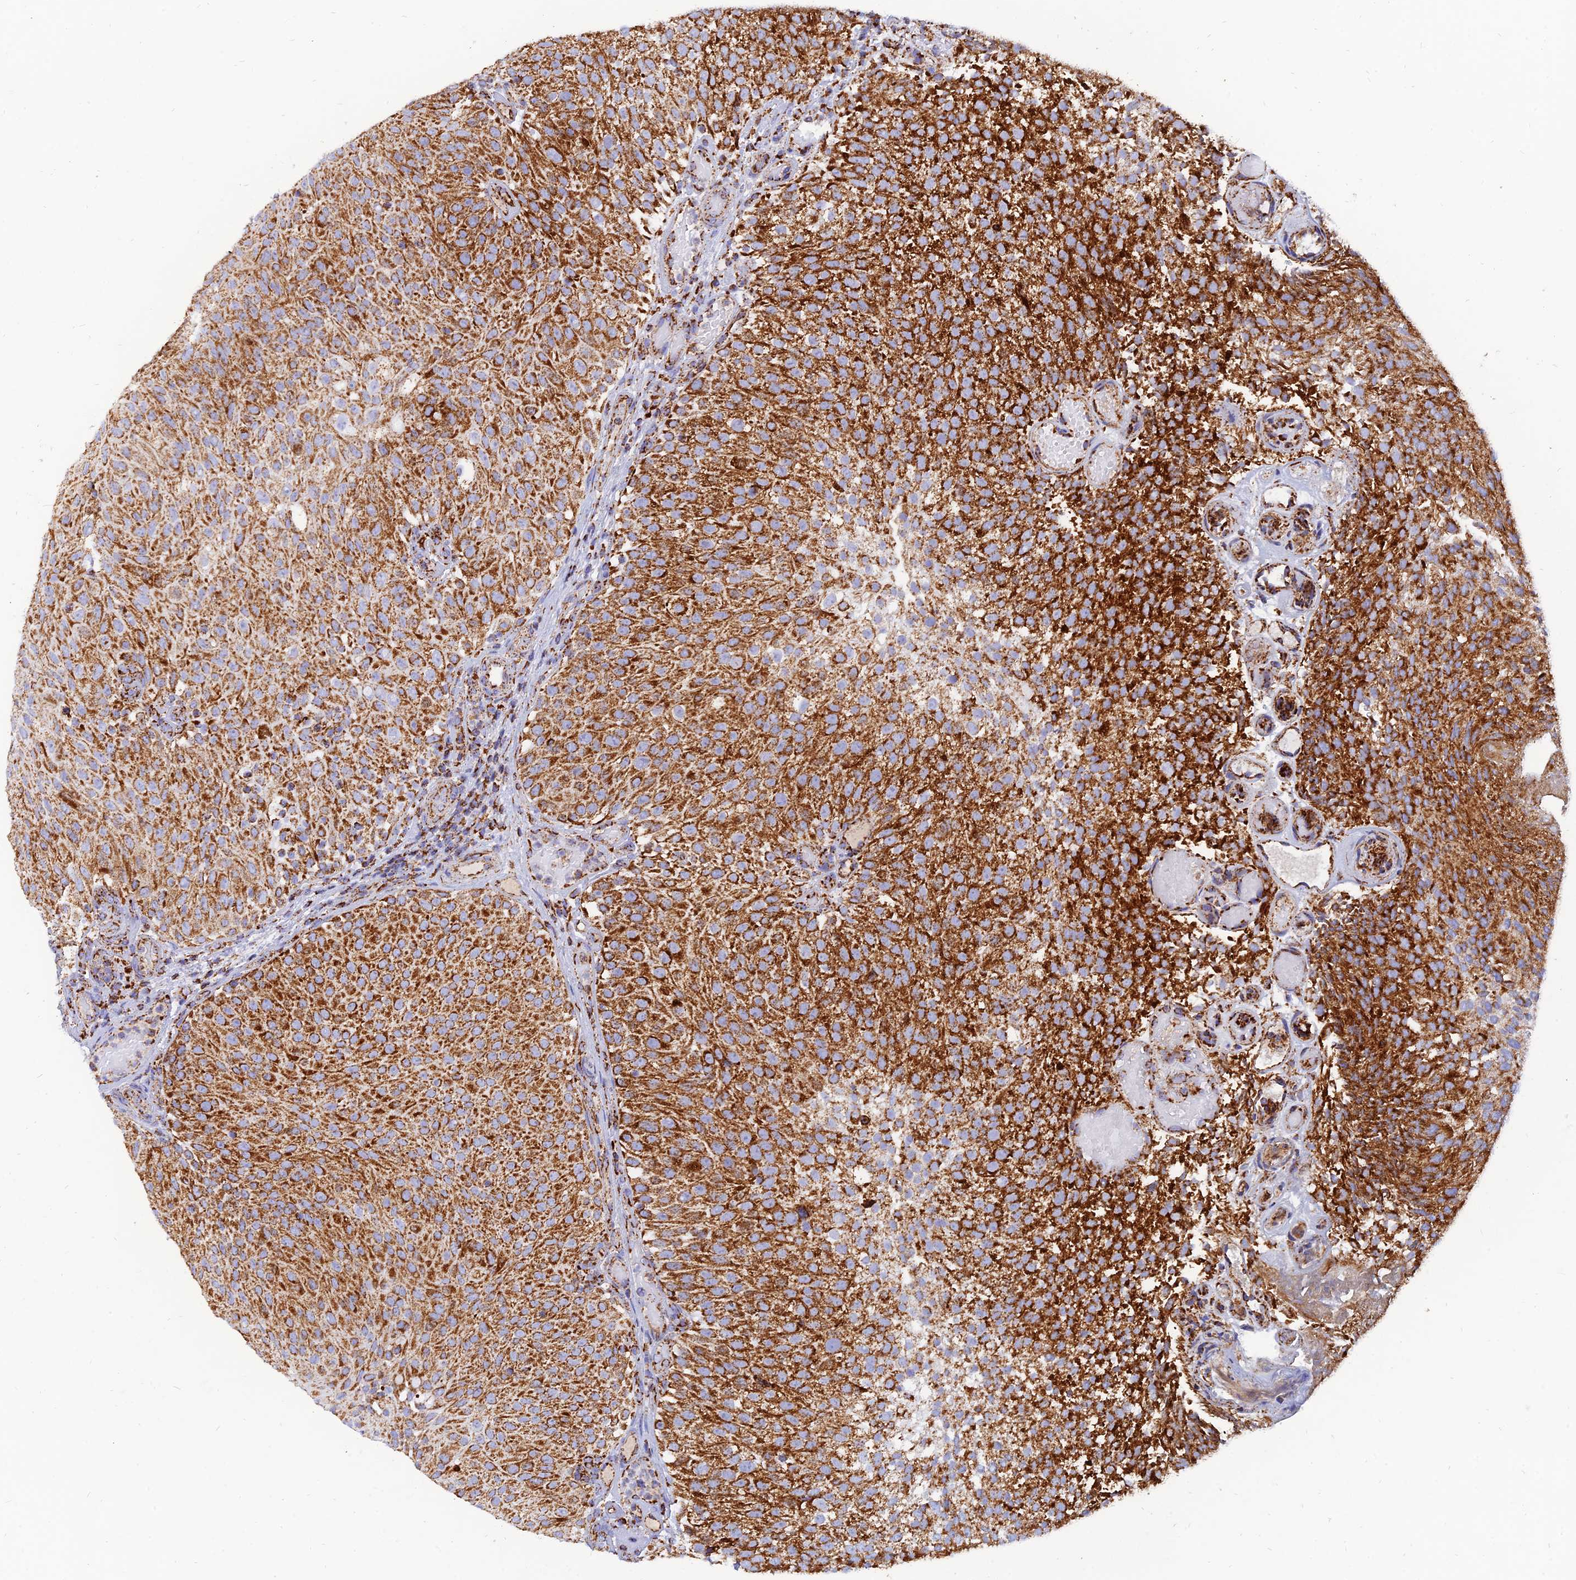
{"staining": {"intensity": "strong", "quantity": ">75%", "location": "cytoplasmic/membranous"}, "tissue": "urothelial cancer", "cell_type": "Tumor cells", "image_type": "cancer", "snomed": [{"axis": "morphology", "description": "Urothelial carcinoma, Low grade"}, {"axis": "topography", "description": "Urinary bladder"}], "caption": "High-magnification brightfield microscopy of urothelial carcinoma (low-grade) stained with DAB (3,3'-diaminobenzidine) (brown) and counterstained with hematoxylin (blue). tumor cells exhibit strong cytoplasmic/membranous staining is appreciated in about>75% of cells.", "gene": "NDUFB6", "patient": {"sex": "male", "age": 78}}